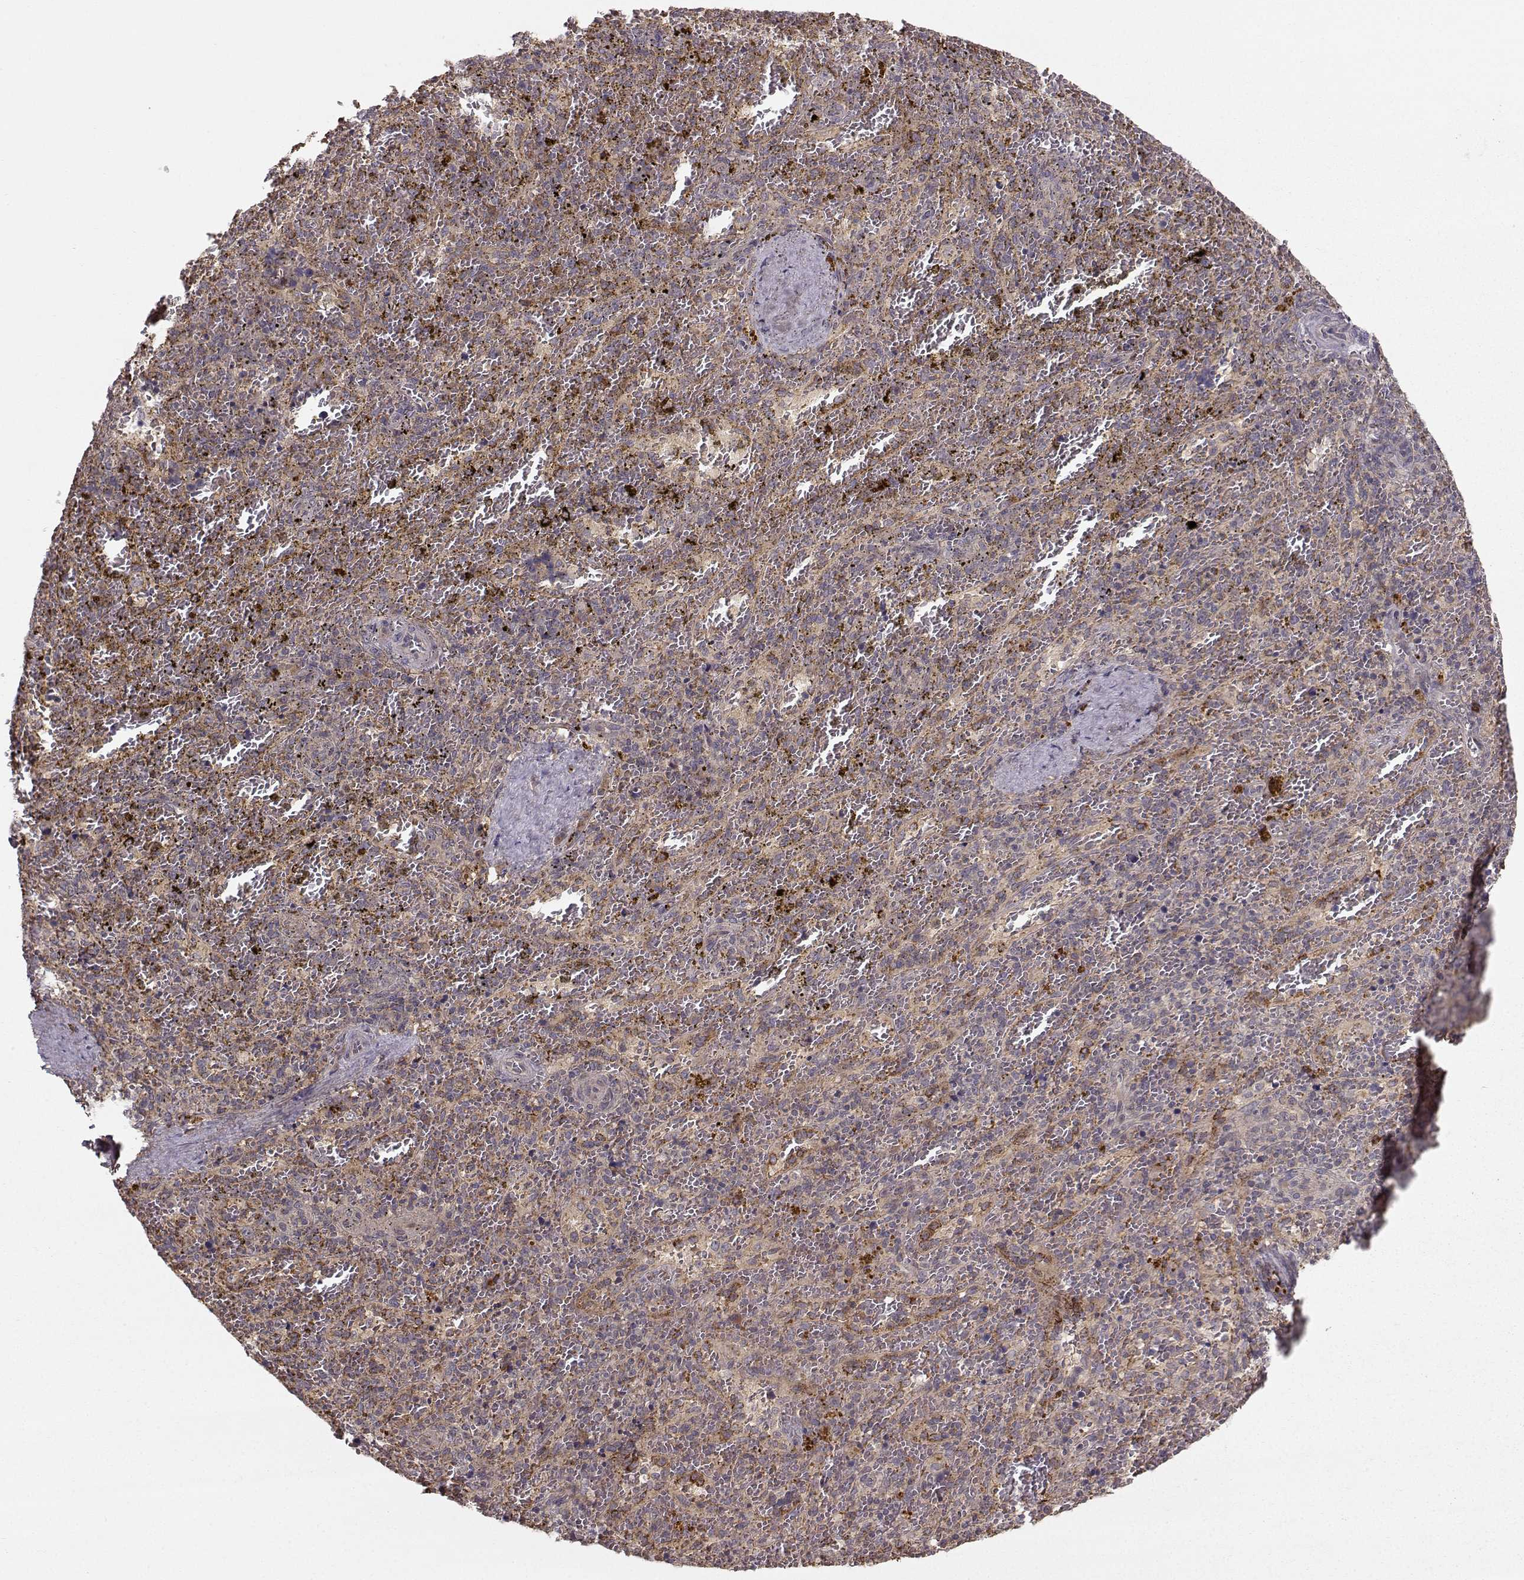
{"staining": {"intensity": "weak", "quantity": "25%-75%", "location": "cytoplasmic/membranous"}, "tissue": "spleen", "cell_type": "Cells in red pulp", "image_type": "normal", "snomed": [{"axis": "morphology", "description": "Normal tissue, NOS"}, {"axis": "topography", "description": "Spleen"}], "caption": "Immunohistochemistry (IHC) micrograph of benign spleen: spleen stained using immunohistochemistry reveals low levels of weak protein expression localized specifically in the cytoplasmic/membranous of cells in red pulp, appearing as a cytoplasmic/membranous brown color.", "gene": "WNT6", "patient": {"sex": "female", "age": 50}}